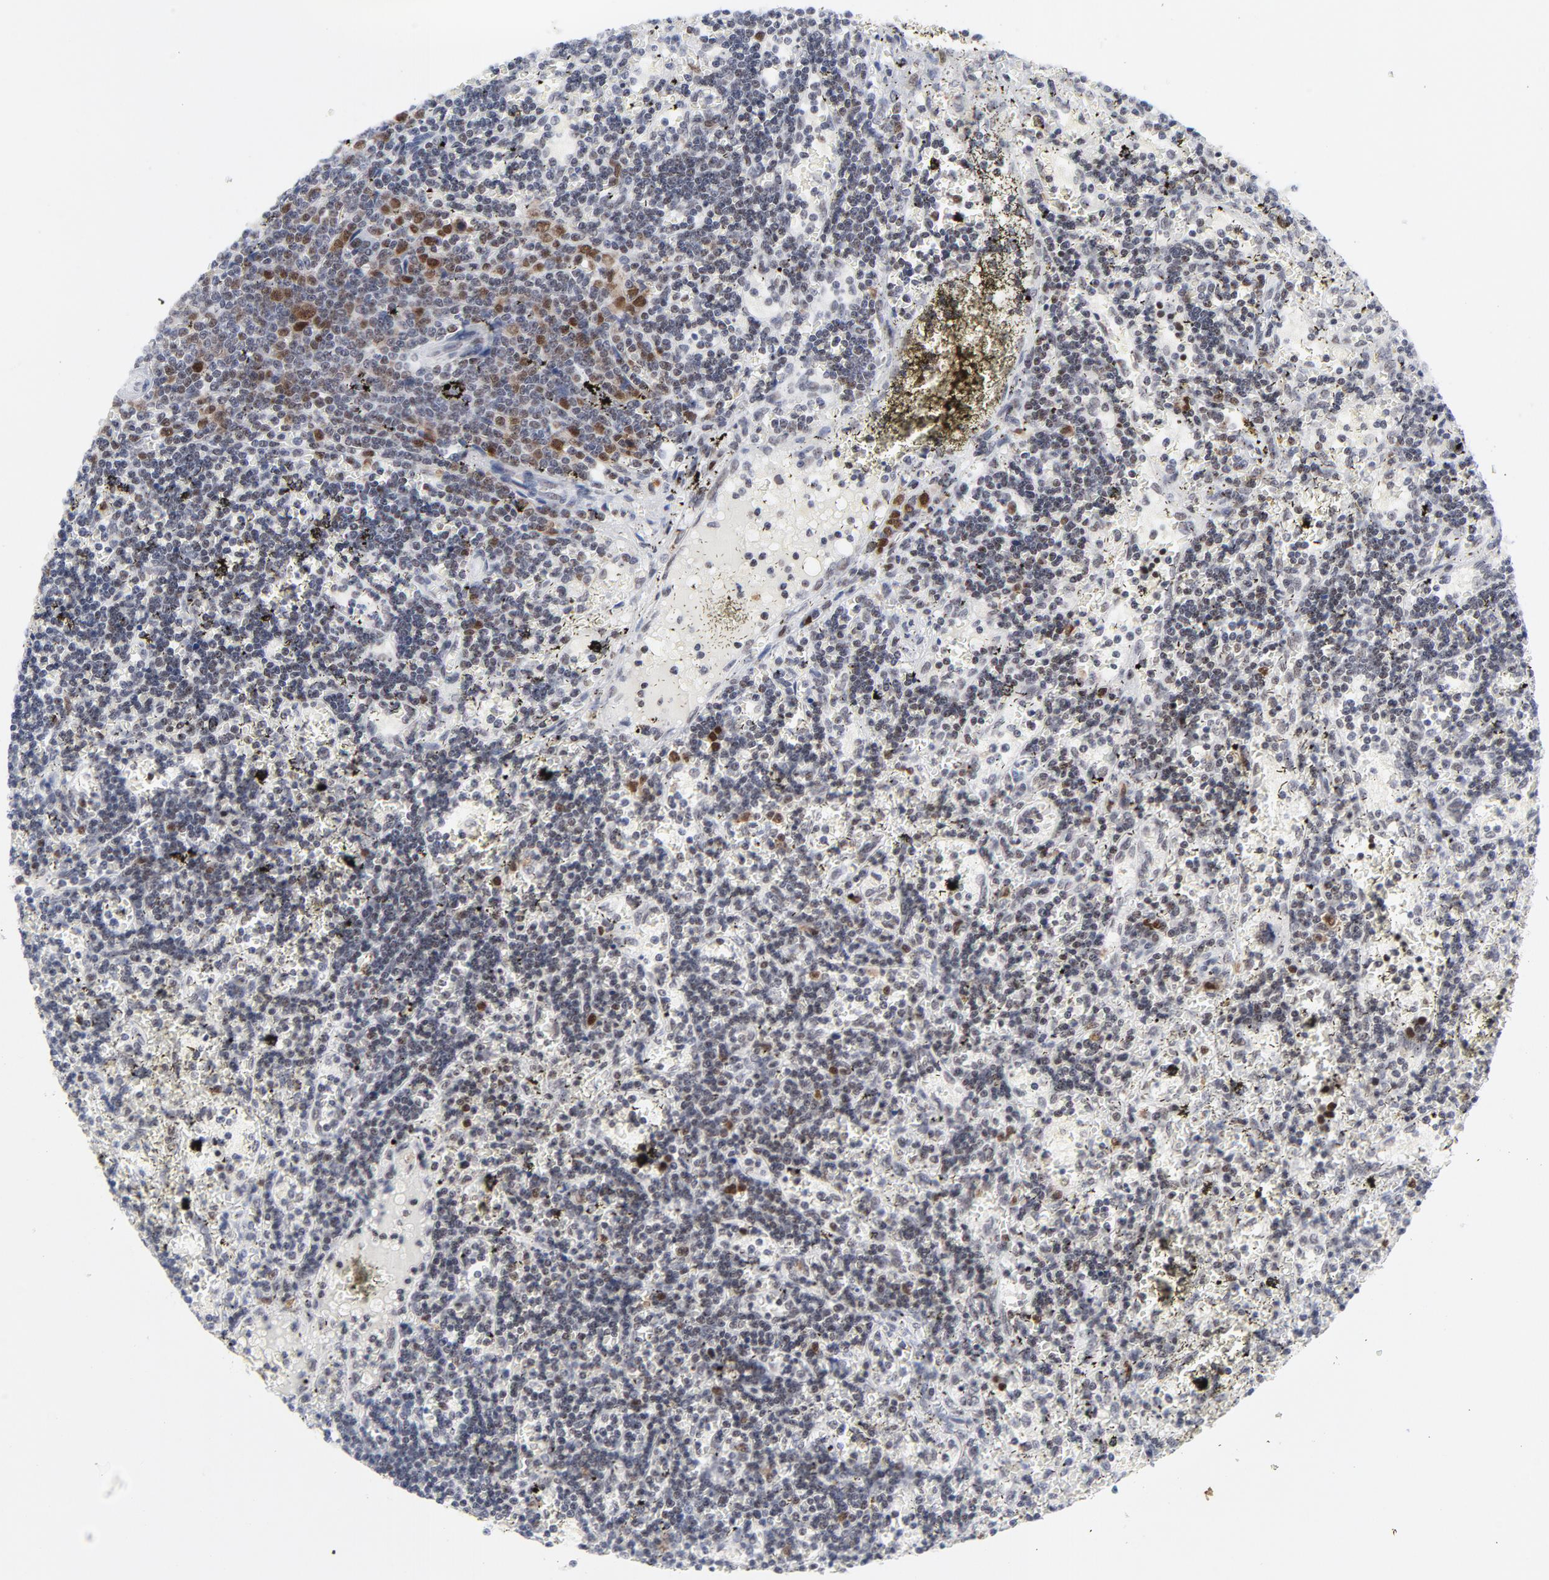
{"staining": {"intensity": "negative", "quantity": "none", "location": "none"}, "tissue": "lymphoma", "cell_type": "Tumor cells", "image_type": "cancer", "snomed": [{"axis": "morphology", "description": "Malignant lymphoma, non-Hodgkin's type, Low grade"}, {"axis": "topography", "description": "Spleen"}], "caption": "A micrograph of human lymphoma is negative for staining in tumor cells.", "gene": "RFC4", "patient": {"sex": "male", "age": 60}}